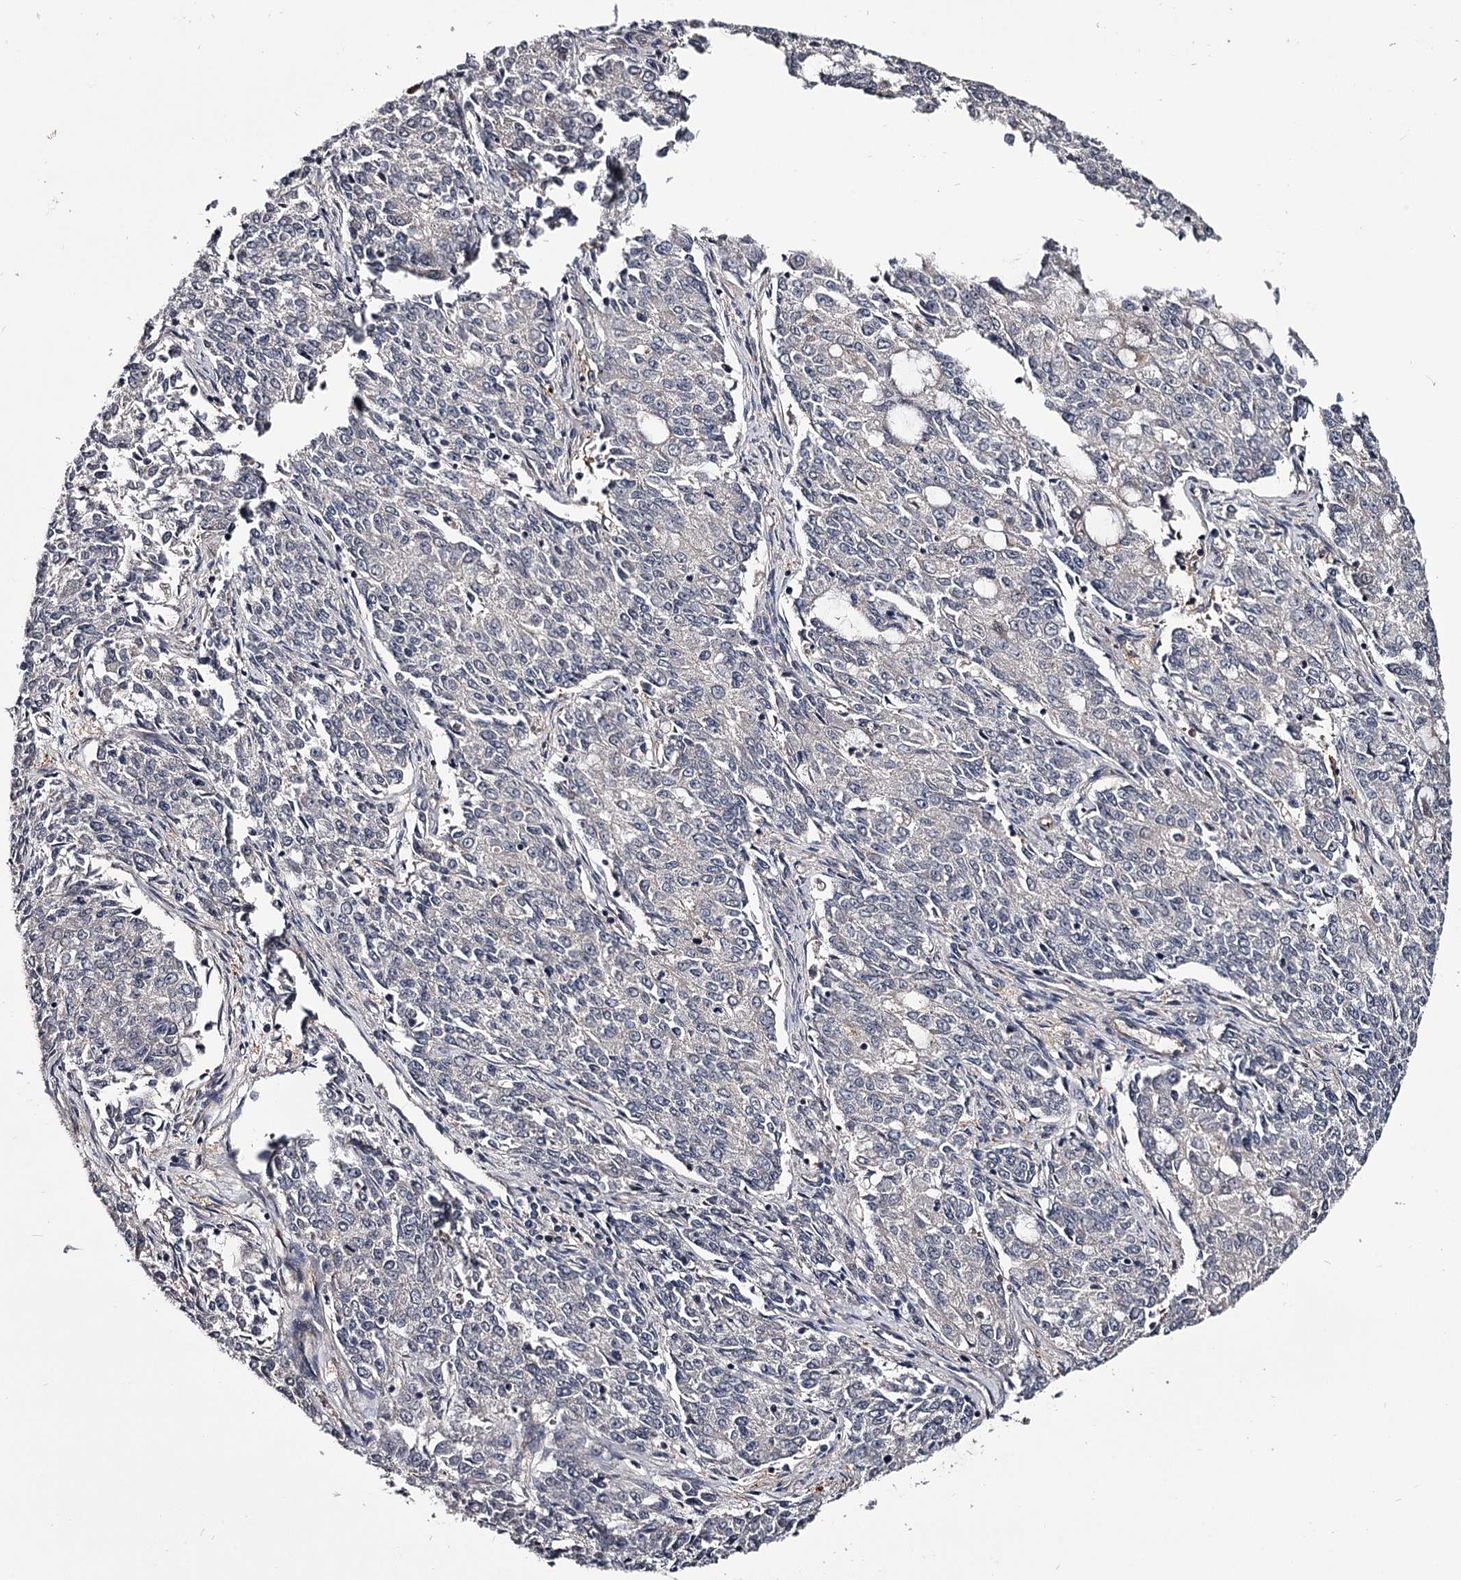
{"staining": {"intensity": "negative", "quantity": "none", "location": "none"}, "tissue": "endometrial cancer", "cell_type": "Tumor cells", "image_type": "cancer", "snomed": [{"axis": "morphology", "description": "Adenocarcinoma, NOS"}, {"axis": "topography", "description": "Endometrium"}], "caption": "This micrograph is of endometrial cancer (adenocarcinoma) stained with IHC to label a protein in brown with the nuclei are counter-stained blue. There is no expression in tumor cells.", "gene": "GSTO1", "patient": {"sex": "female", "age": 50}}